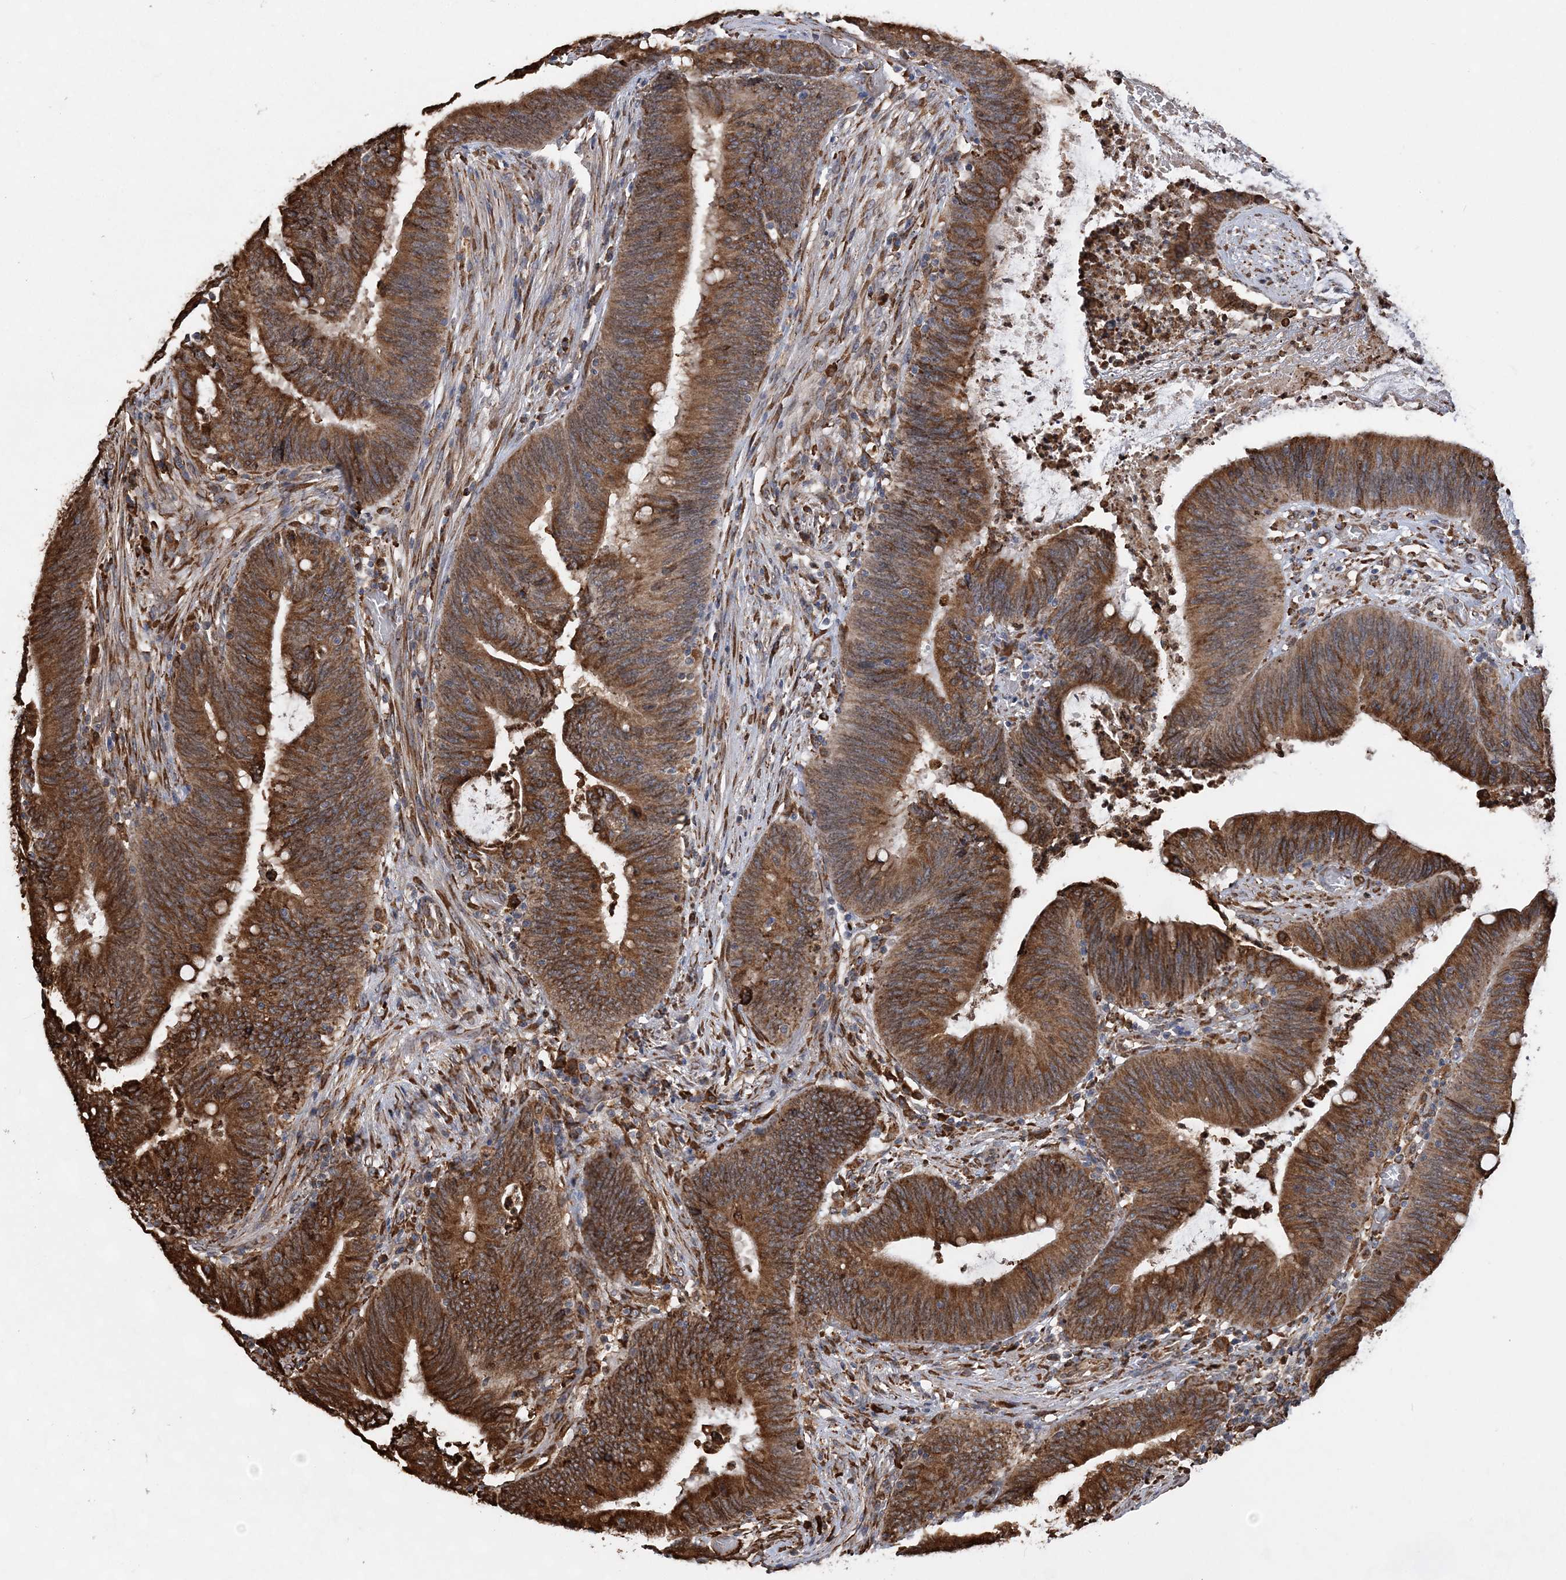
{"staining": {"intensity": "strong", "quantity": ">75%", "location": "cytoplasmic/membranous"}, "tissue": "colorectal cancer", "cell_type": "Tumor cells", "image_type": "cancer", "snomed": [{"axis": "morphology", "description": "Adenocarcinoma, NOS"}, {"axis": "topography", "description": "Rectum"}], "caption": "Immunohistochemical staining of human colorectal cancer (adenocarcinoma) demonstrates high levels of strong cytoplasmic/membranous expression in about >75% of tumor cells.", "gene": "WDR12", "patient": {"sex": "female", "age": 66}}